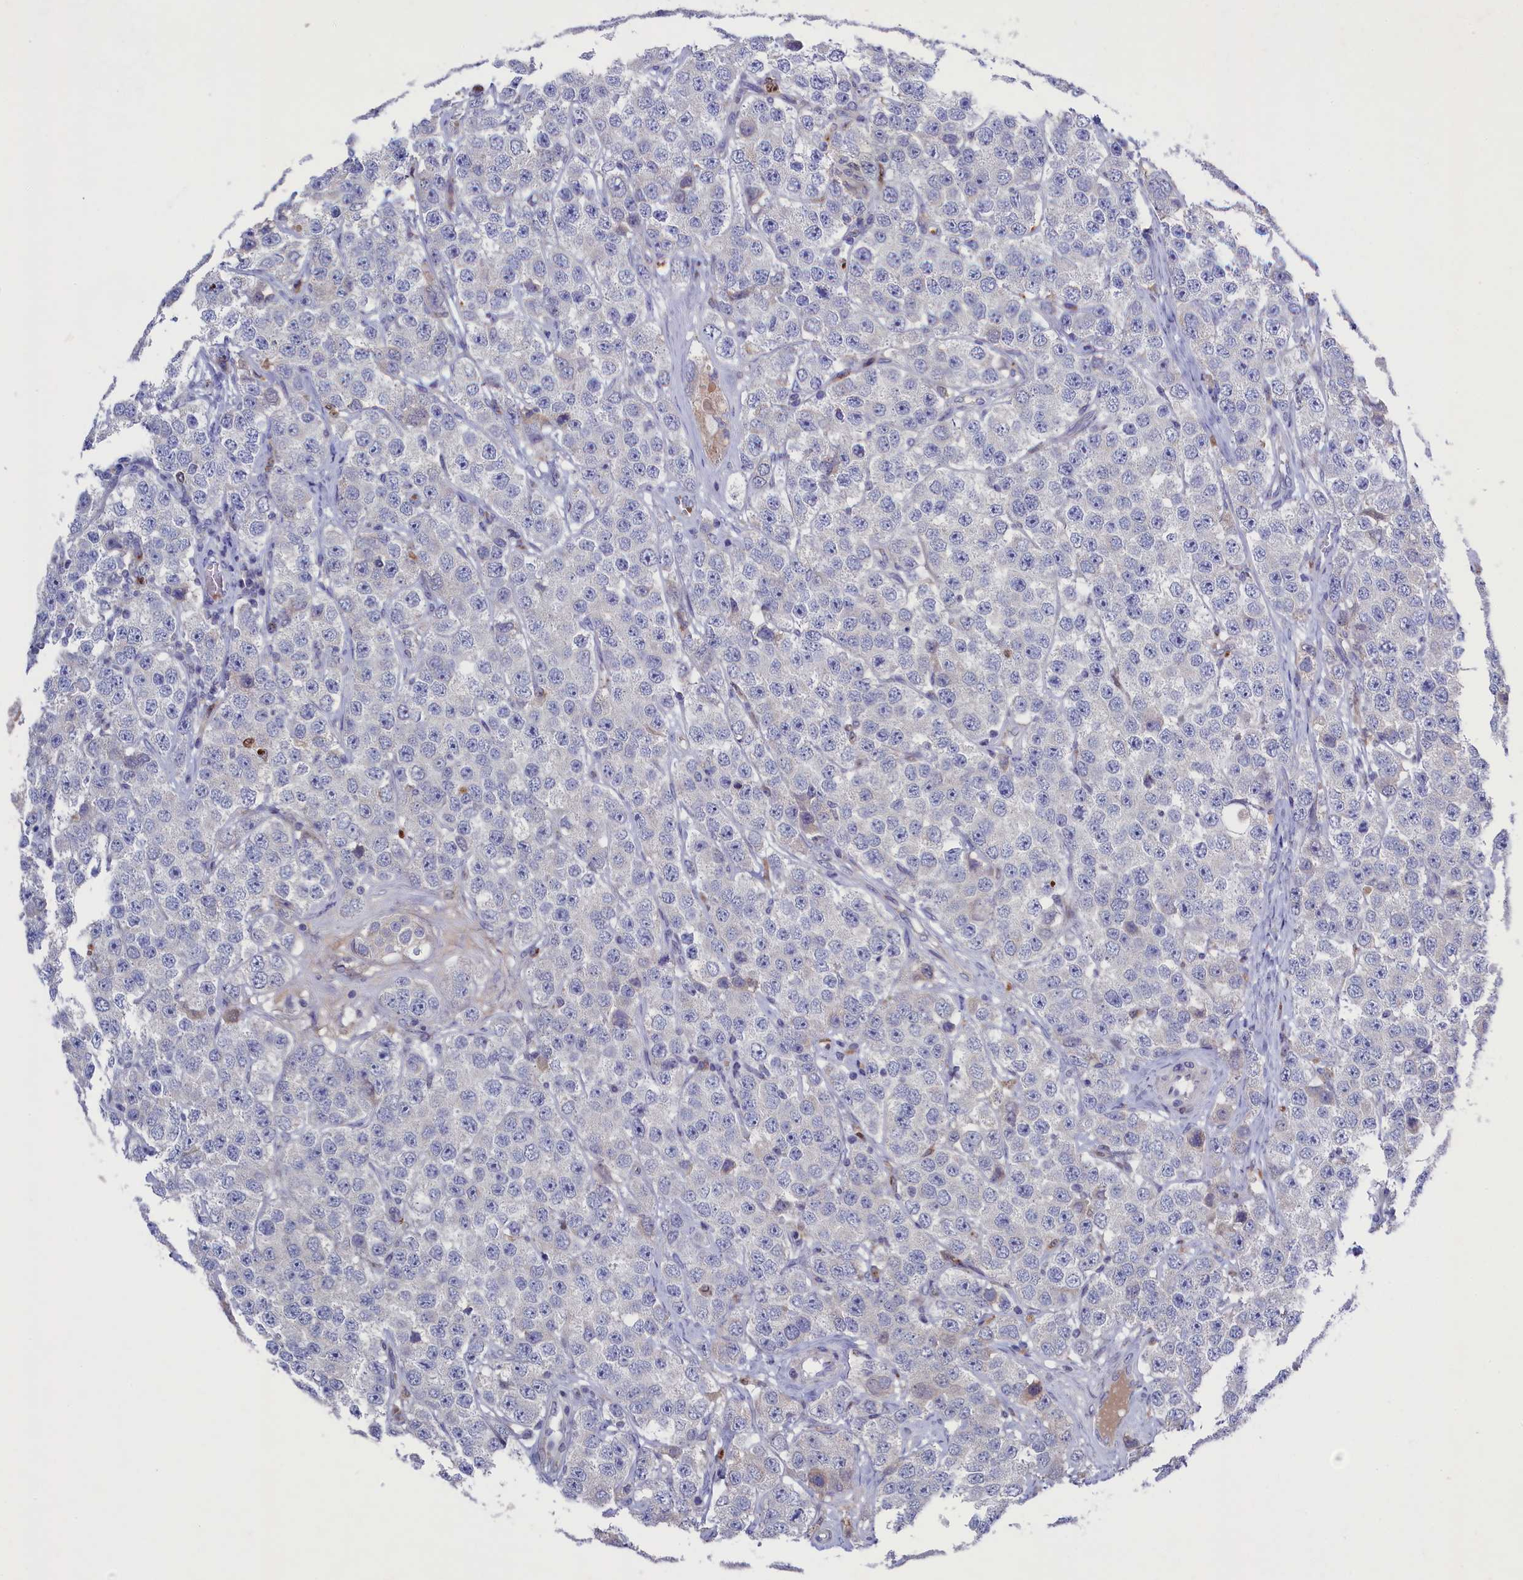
{"staining": {"intensity": "negative", "quantity": "none", "location": "none"}, "tissue": "testis cancer", "cell_type": "Tumor cells", "image_type": "cancer", "snomed": [{"axis": "morphology", "description": "Seminoma, NOS"}, {"axis": "topography", "description": "Testis"}], "caption": "Protein analysis of seminoma (testis) shows no significant positivity in tumor cells. (Brightfield microscopy of DAB IHC at high magnification).", "gene": "GPR108", "patient": {"sex": "male", "age": 28}}